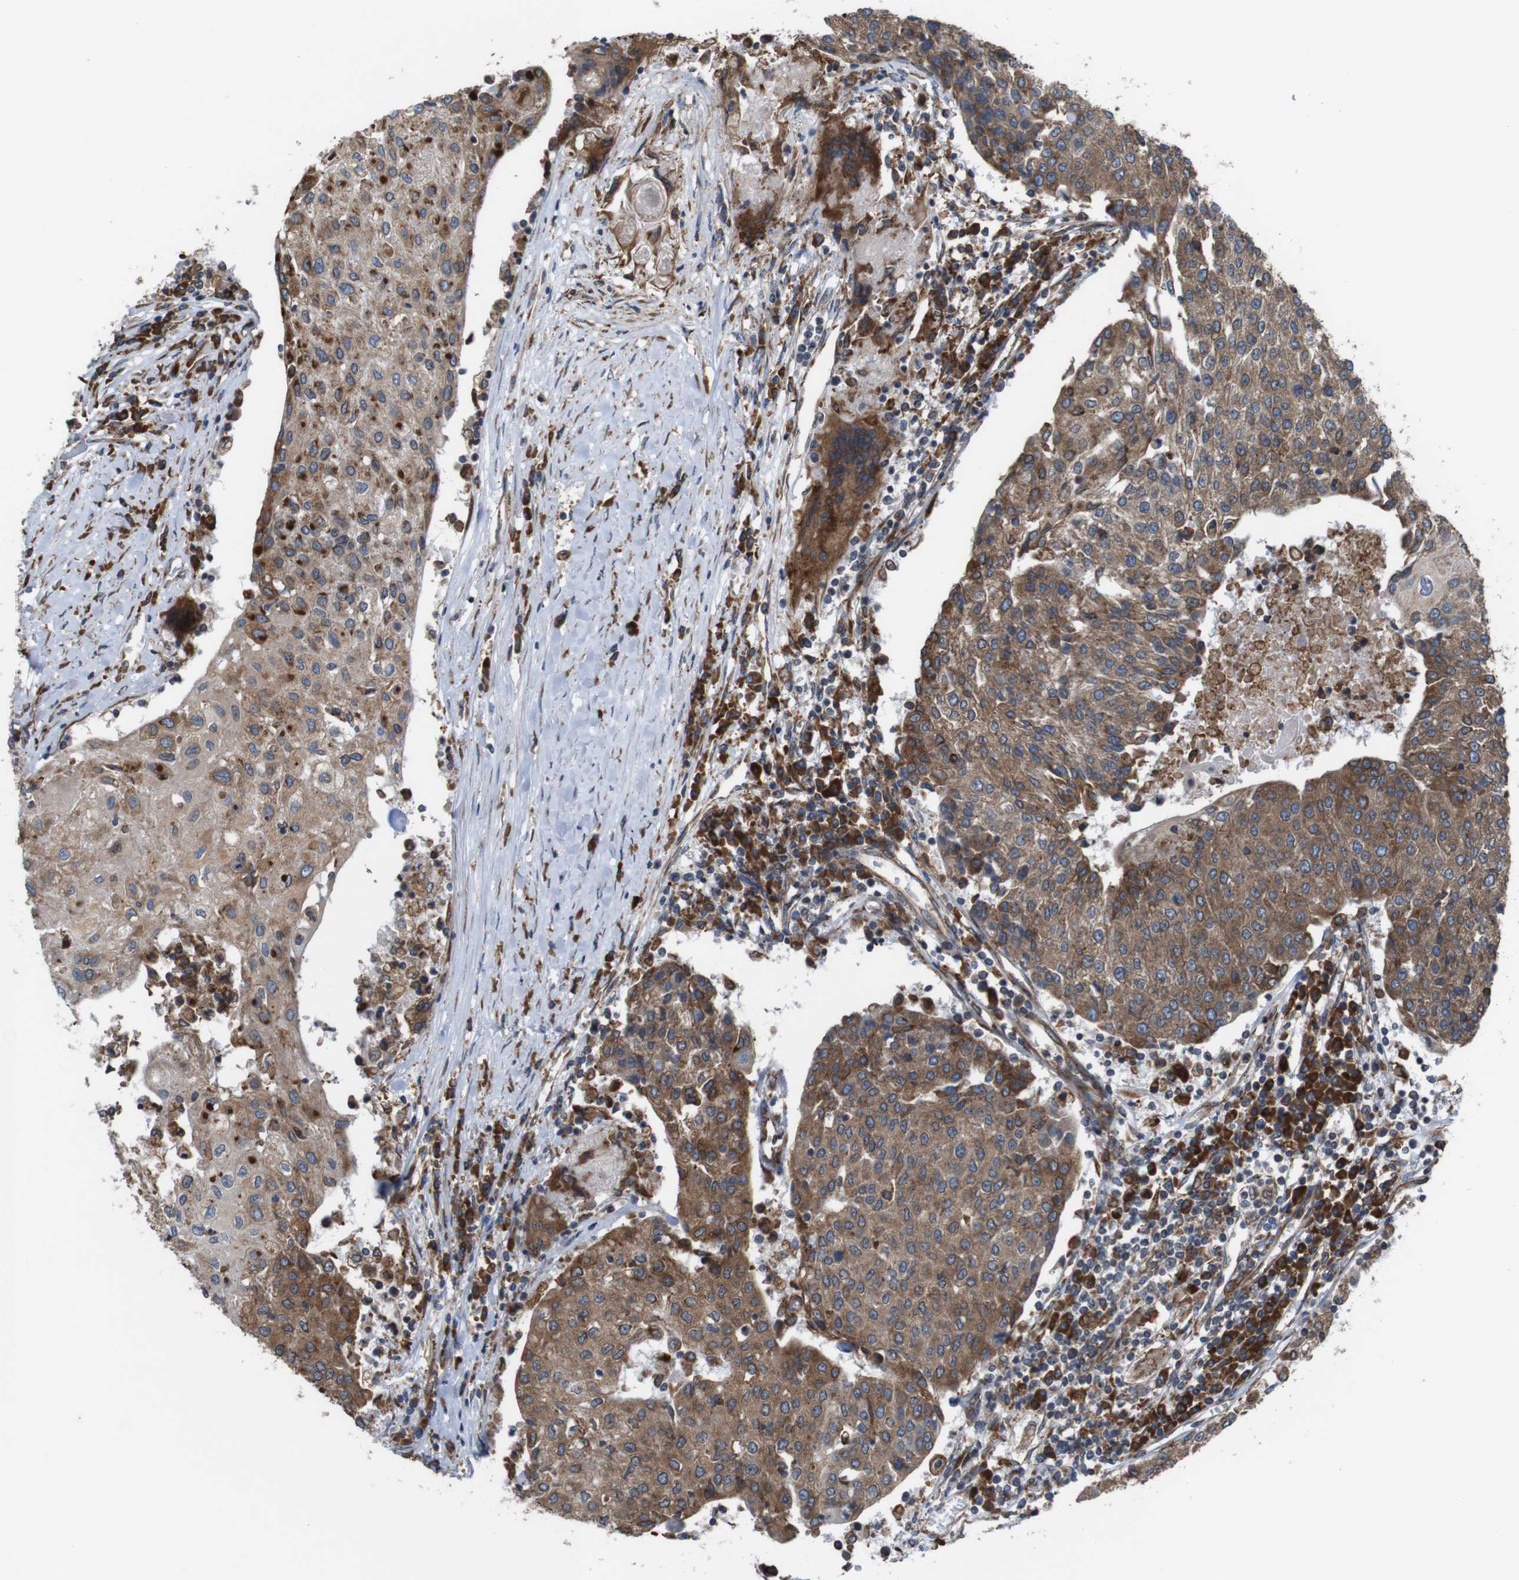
{"staining": {"intensity": "moderate", "quantity": ">75%", "location": "cytoplasmic/membranous"}, "tissue": "urothelial cancer", "cell_type": "Tumor cells", "image_type": "cancer", "snomed": [{"axis": "morphology", "description": "Urothelial carcinoma, High grade"}, {"axis": "topography", "description": "Urinary bladder"}], "caption": "High-grade urothelial carcinoma stained with IHC demonstrates moderate cytoplasmic/membranous staining in about >75% of tumor cells.", "gene": "UGGT1", "patient": {"sex": "female", "age": 85}}